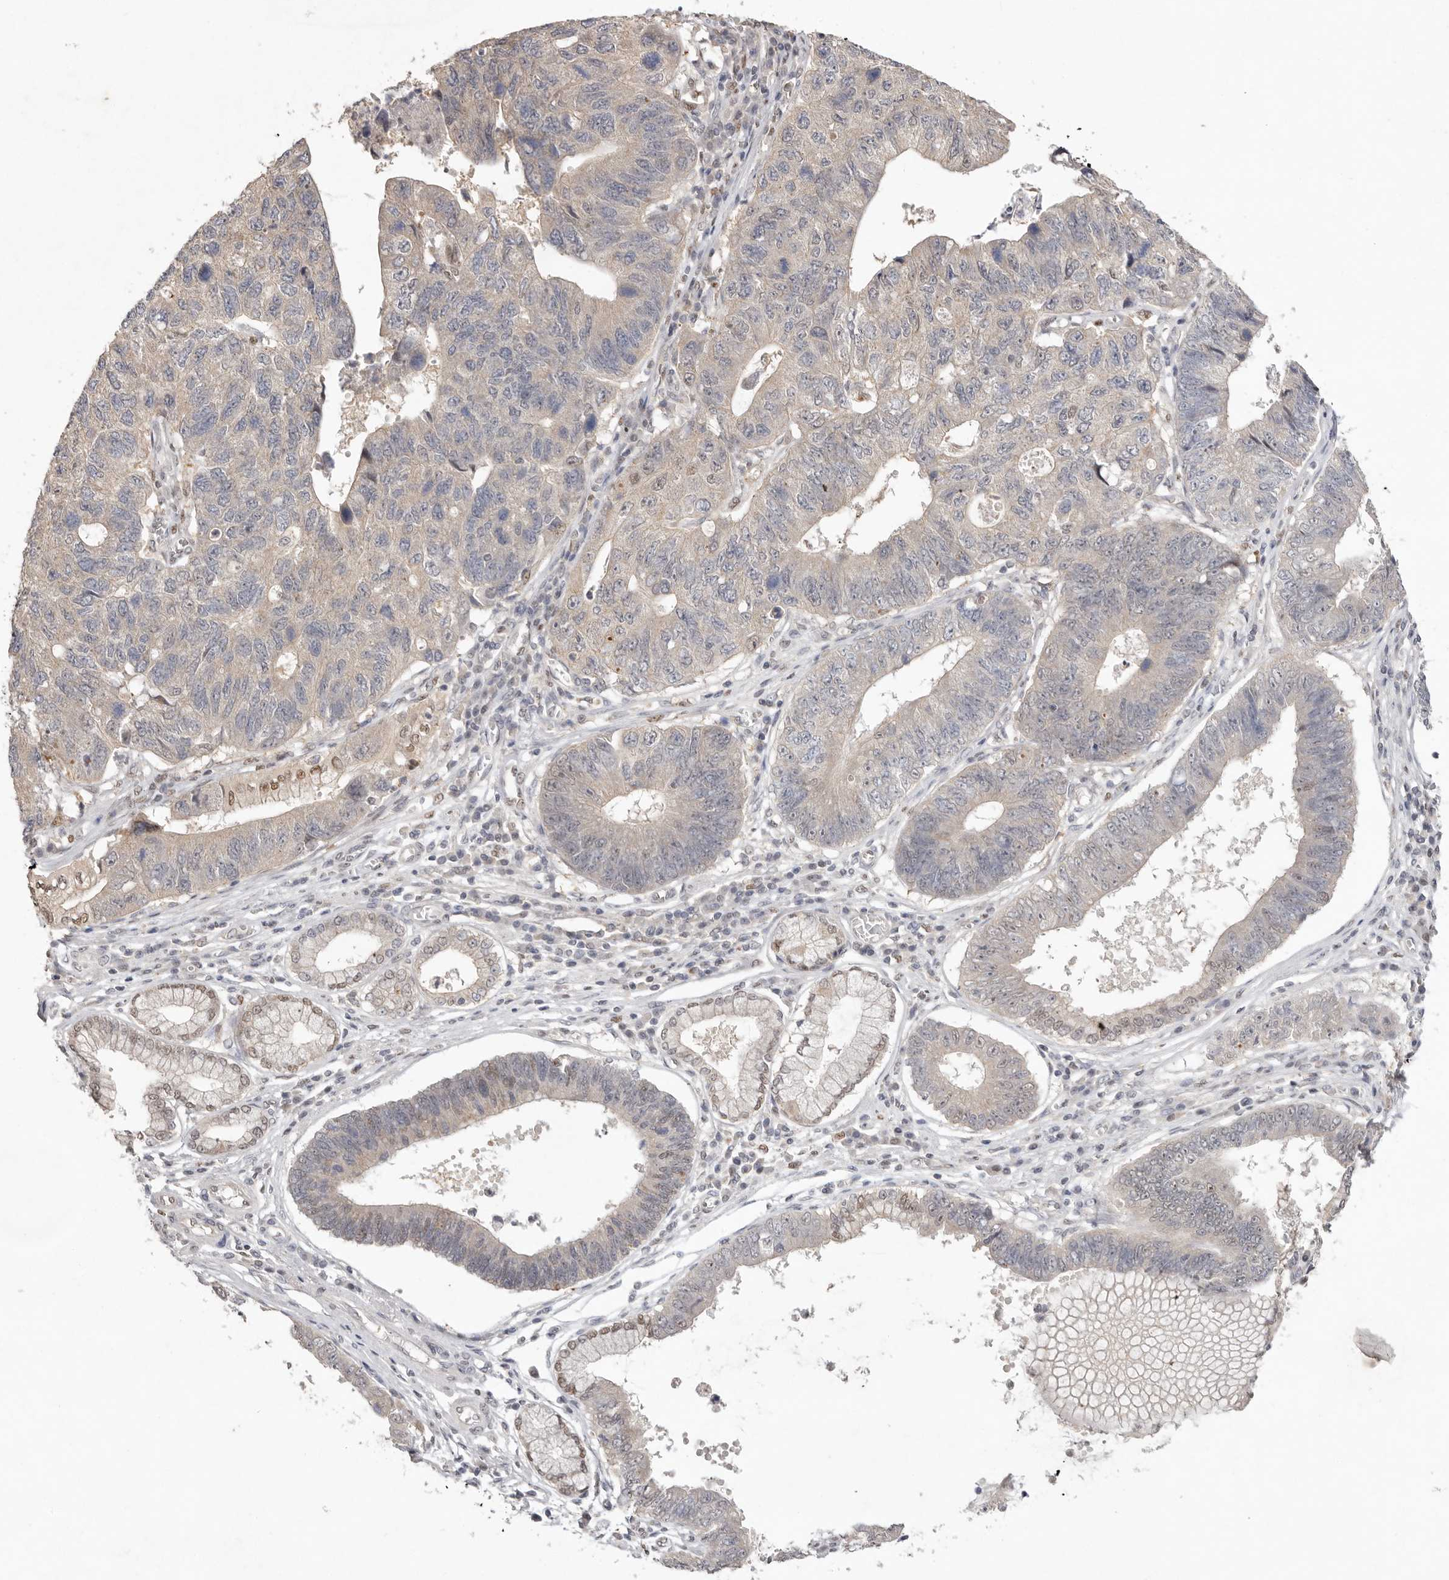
{"staining": {"intensity": "weak", "quantity": "<25%", "location": "nuclear"}, "tissue": "stomach cancer", "cell_type": "Tumor cells", "image_type": "cancer", "snomed": [{"axis": "morphology", "description": "Adenocarcinoma, NOS"}, {"axis": "topography", "description": "Stomach"}], "caption": "The immunohistochemistry histopathology image has no significant positivity in tumor cells of stomach cancer tissue. (Brightfield microscopy of DAB IHC at high magnification).", "gene": "TADA1", "patient": {"sex": "male", "age": 59}}